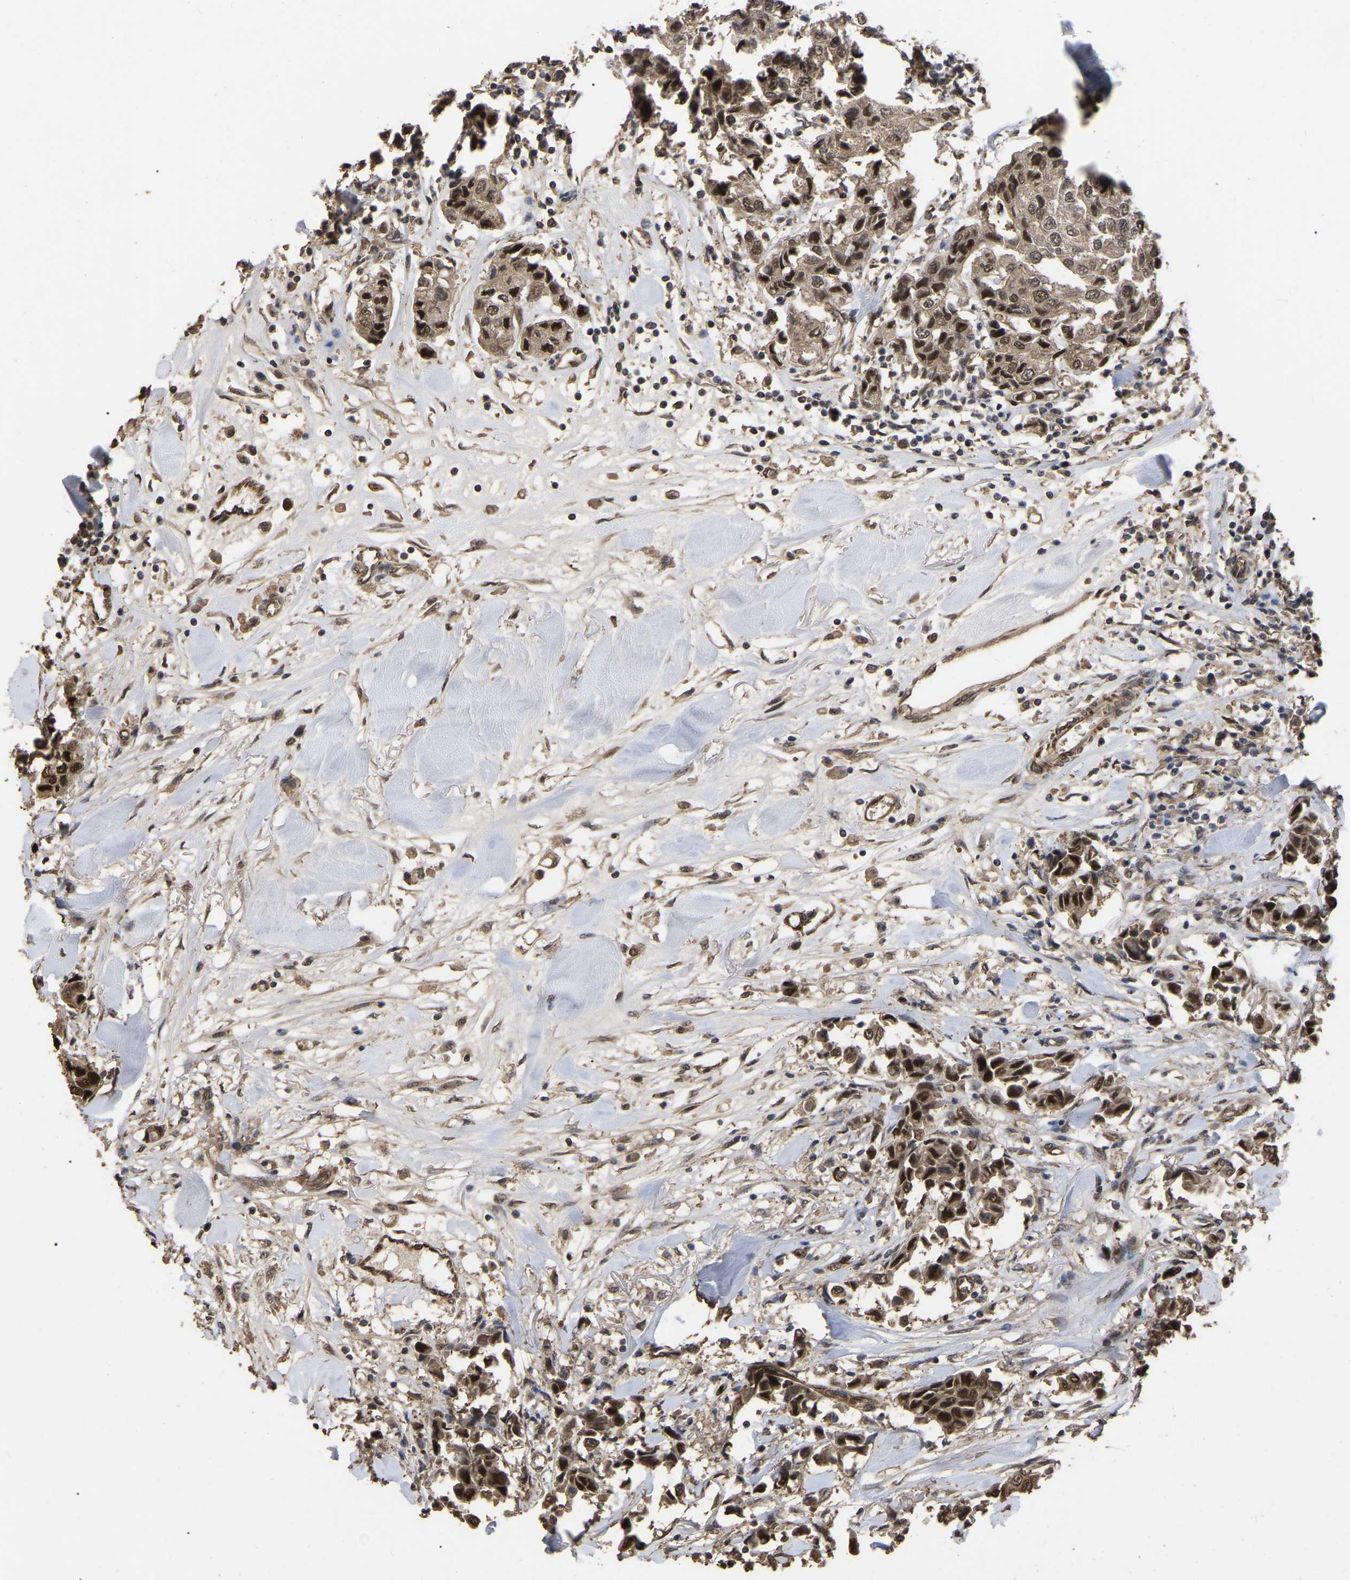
{"staining": {"intensity": "moderate", "quantity": ">75%", "location": "cytoplasmic/membranous,nuclear"}, "tissue": "breast cancer", "cell_type": "Tumor cells", "image_type": "cancer", "snomed": [{"axis": "morphology", "description": "Duct carcinoma"}, {"axis": "topography", "description": "Breast"}], "caption": "An immunohistochemistry photomicrograph of neoplastic tissue is shown. Protein staining in brown highlights moderate cytoplasmic/membranous and nuclear positivity in breast cancer (infiltrating ductal carcinoma) within tumor cells.", "gene": "FAM161B", "patient": {"sex": "female", "age": 80}}